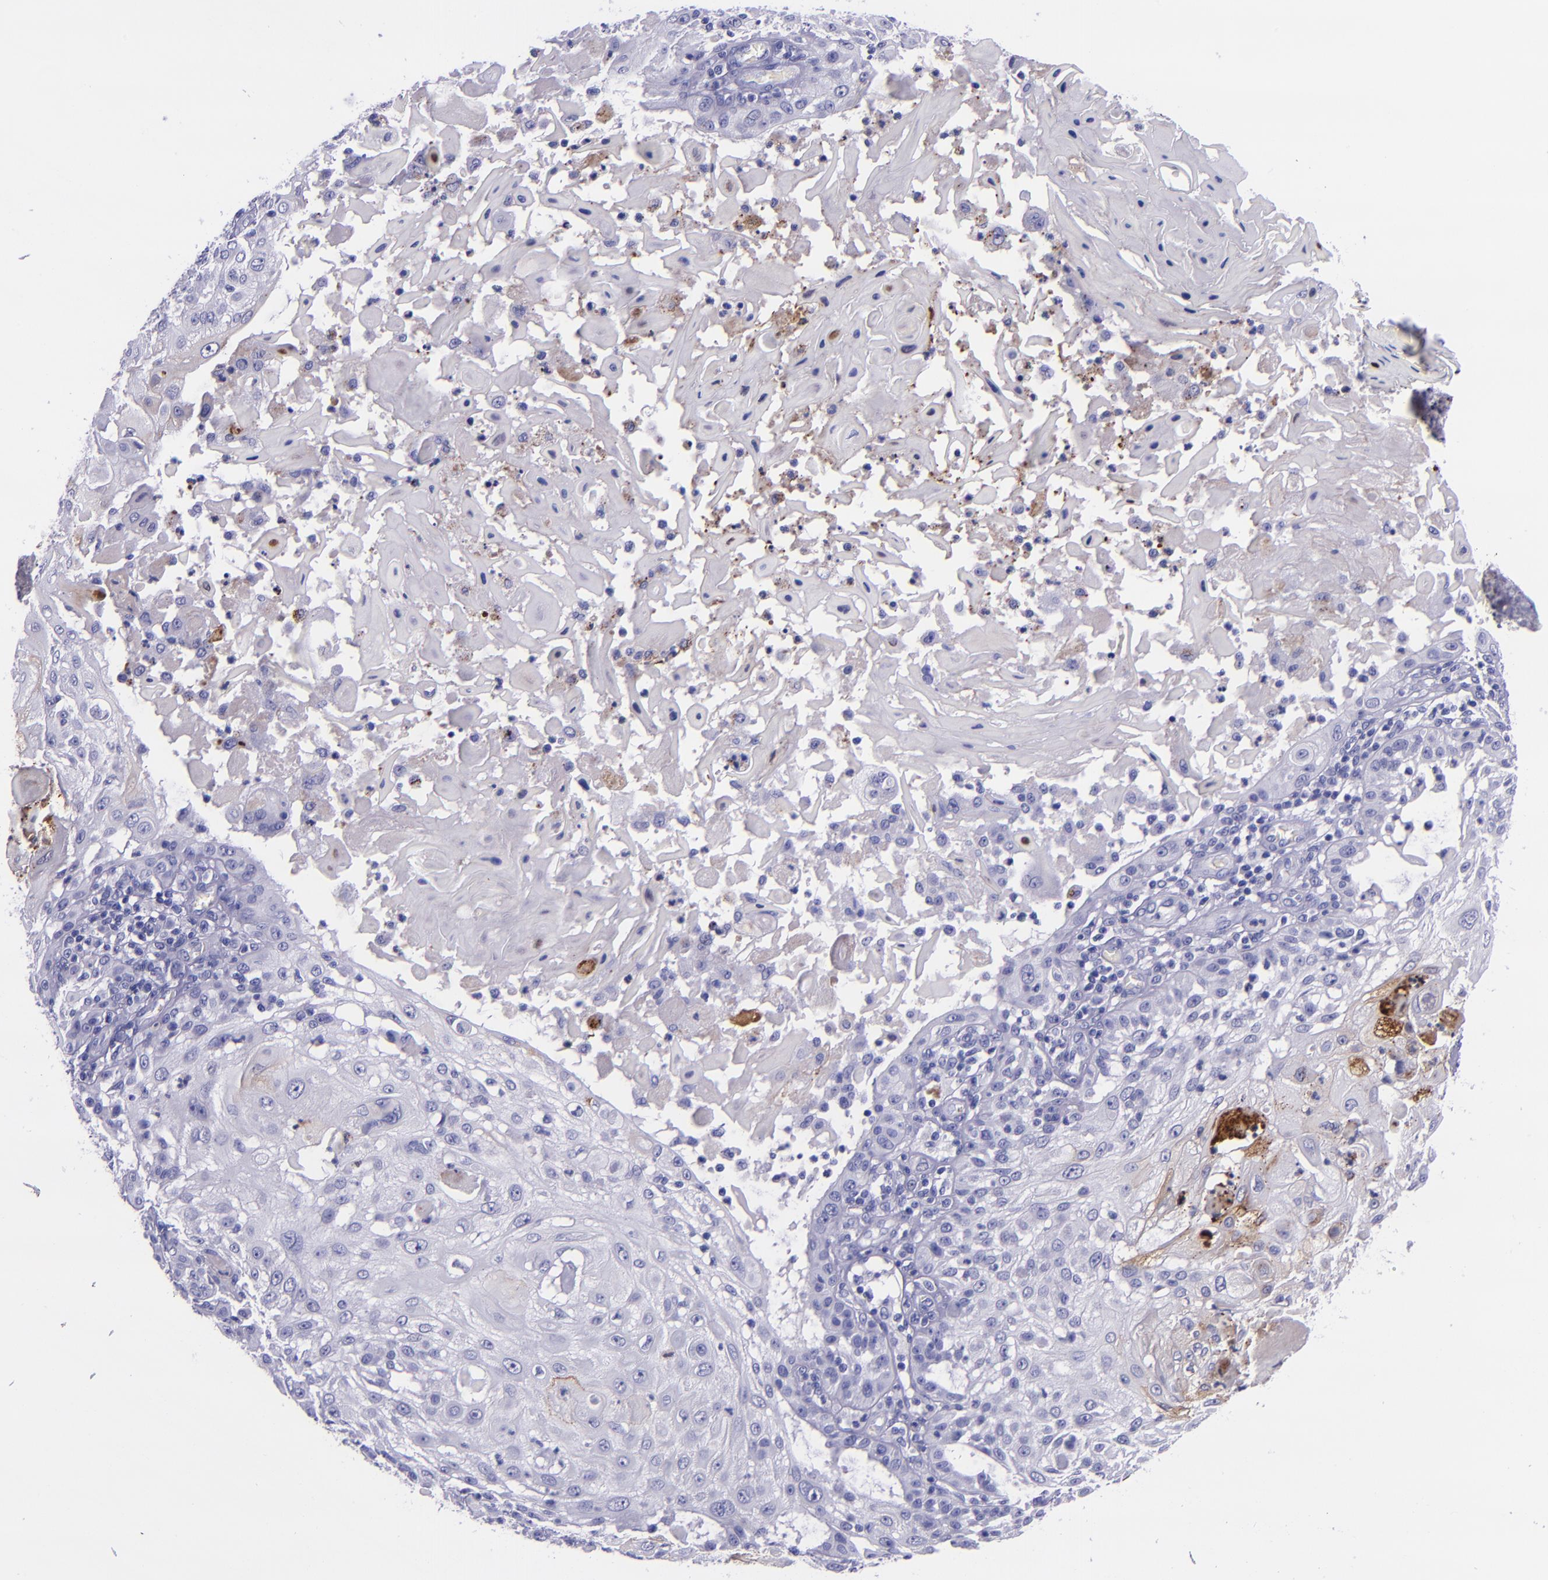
{"staining": {"intensity": "weak", "quantity": "<25%", "location": "cytoplasmic/membranous"}, "tissue": "skin cancer", "cell_type": "Tumor cells", "image_type": "cancer", "snomed": [{"axis": "morphology", "description": "Squamous cell carcinoma, NOS"}, {"axis": "topography", "description": "Skin"}], "caption": "Tumor cells show no significant expression in squamous cell carcinoma (skin).", "gene": "SLPI", "patient": {"sex": "female", "age": 89}}